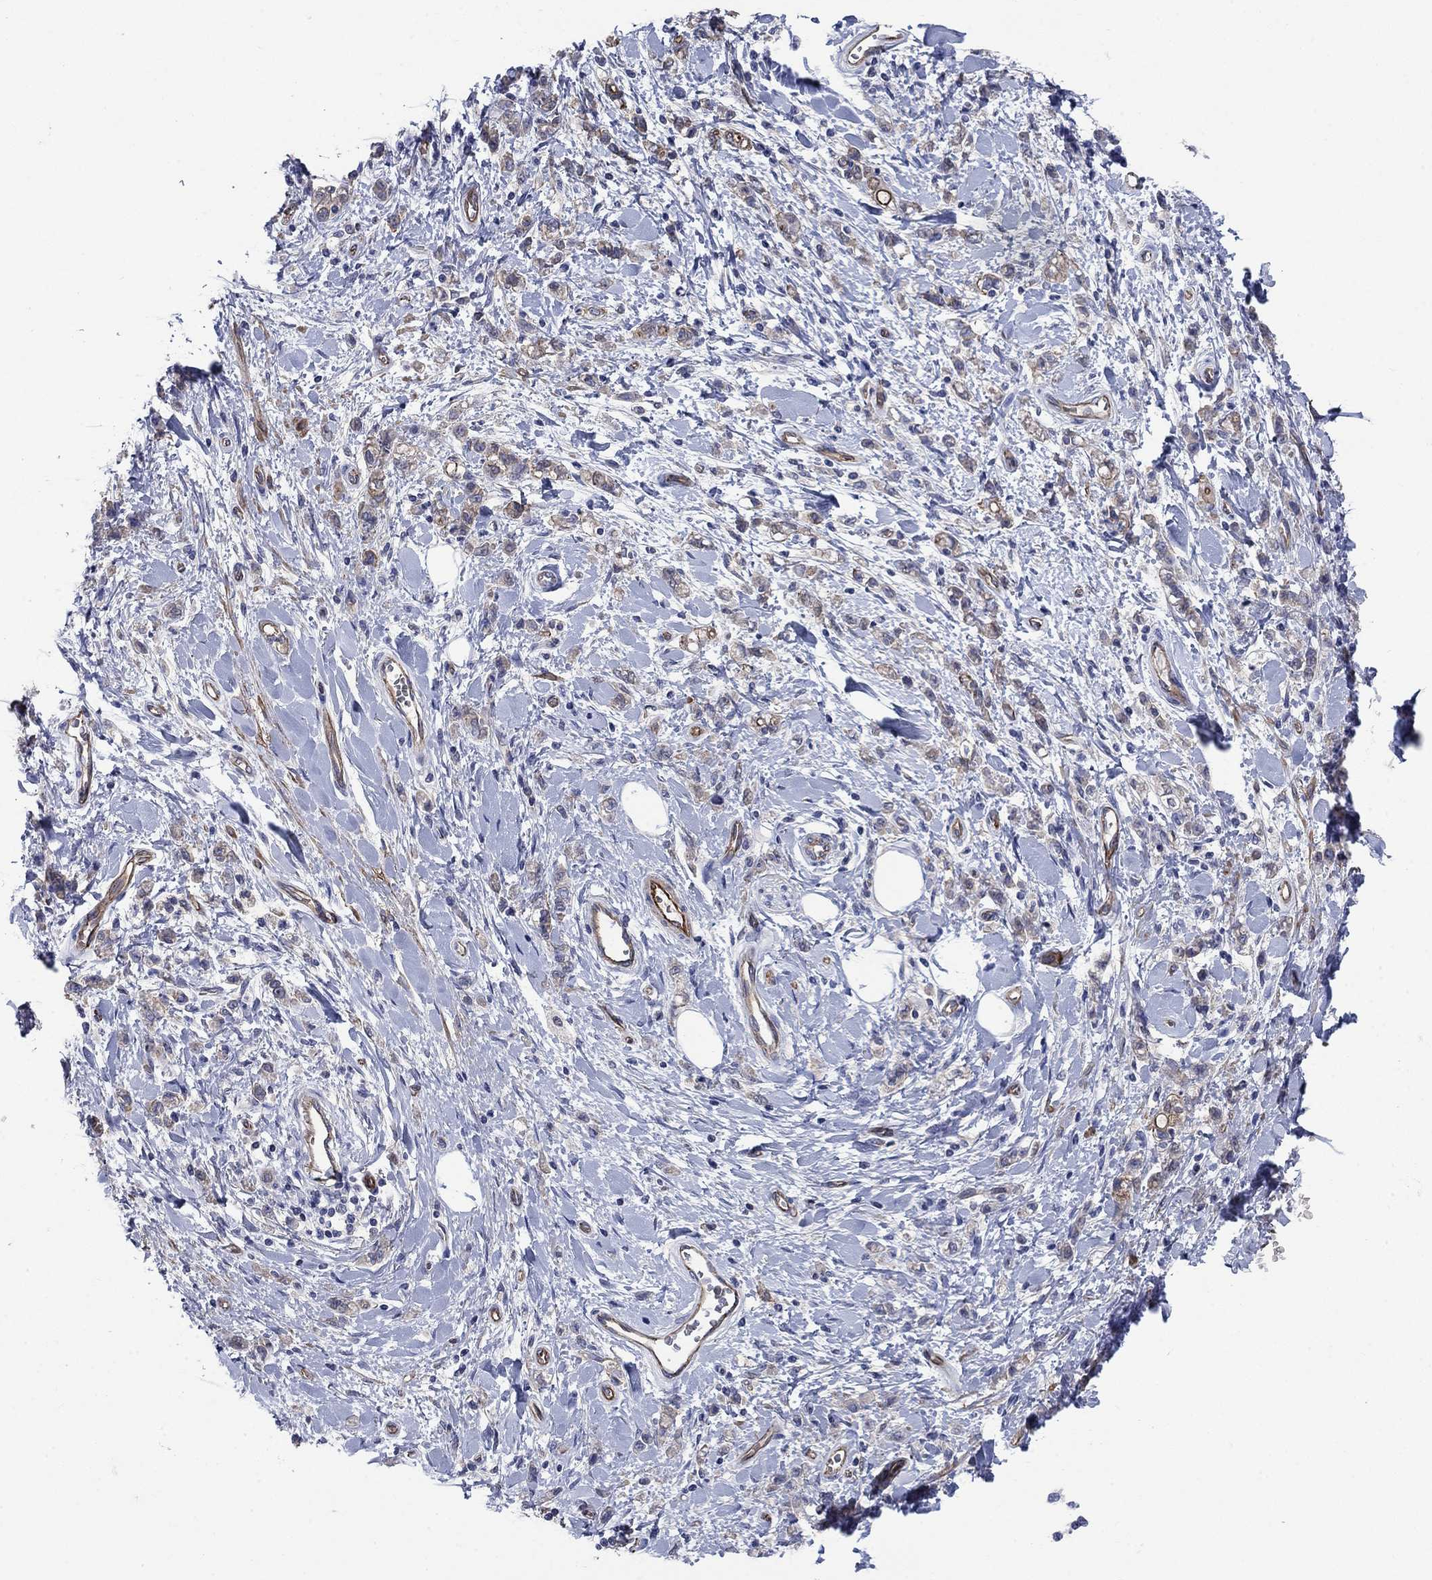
{"staining": {"intensity": "weak", "quantity": "<25%", "location": "cytoplasmic/membranous"}, "tissue": "stomach cancer", "cell_type": "Tumor cells", "image_type": "cancer", "snomed": [{"axis": "morphology", "description": "Adenocarcinoma, NOS"}, {"axis": "topography", "description": "Stomach"}], "caption": "Immunohistochemical staining of stomach cancer (adenocarcinoma) reveals no significant positivity in tumor cells.", "gene": "FLNC", "patient": {"sex": "male", "age": 77}}